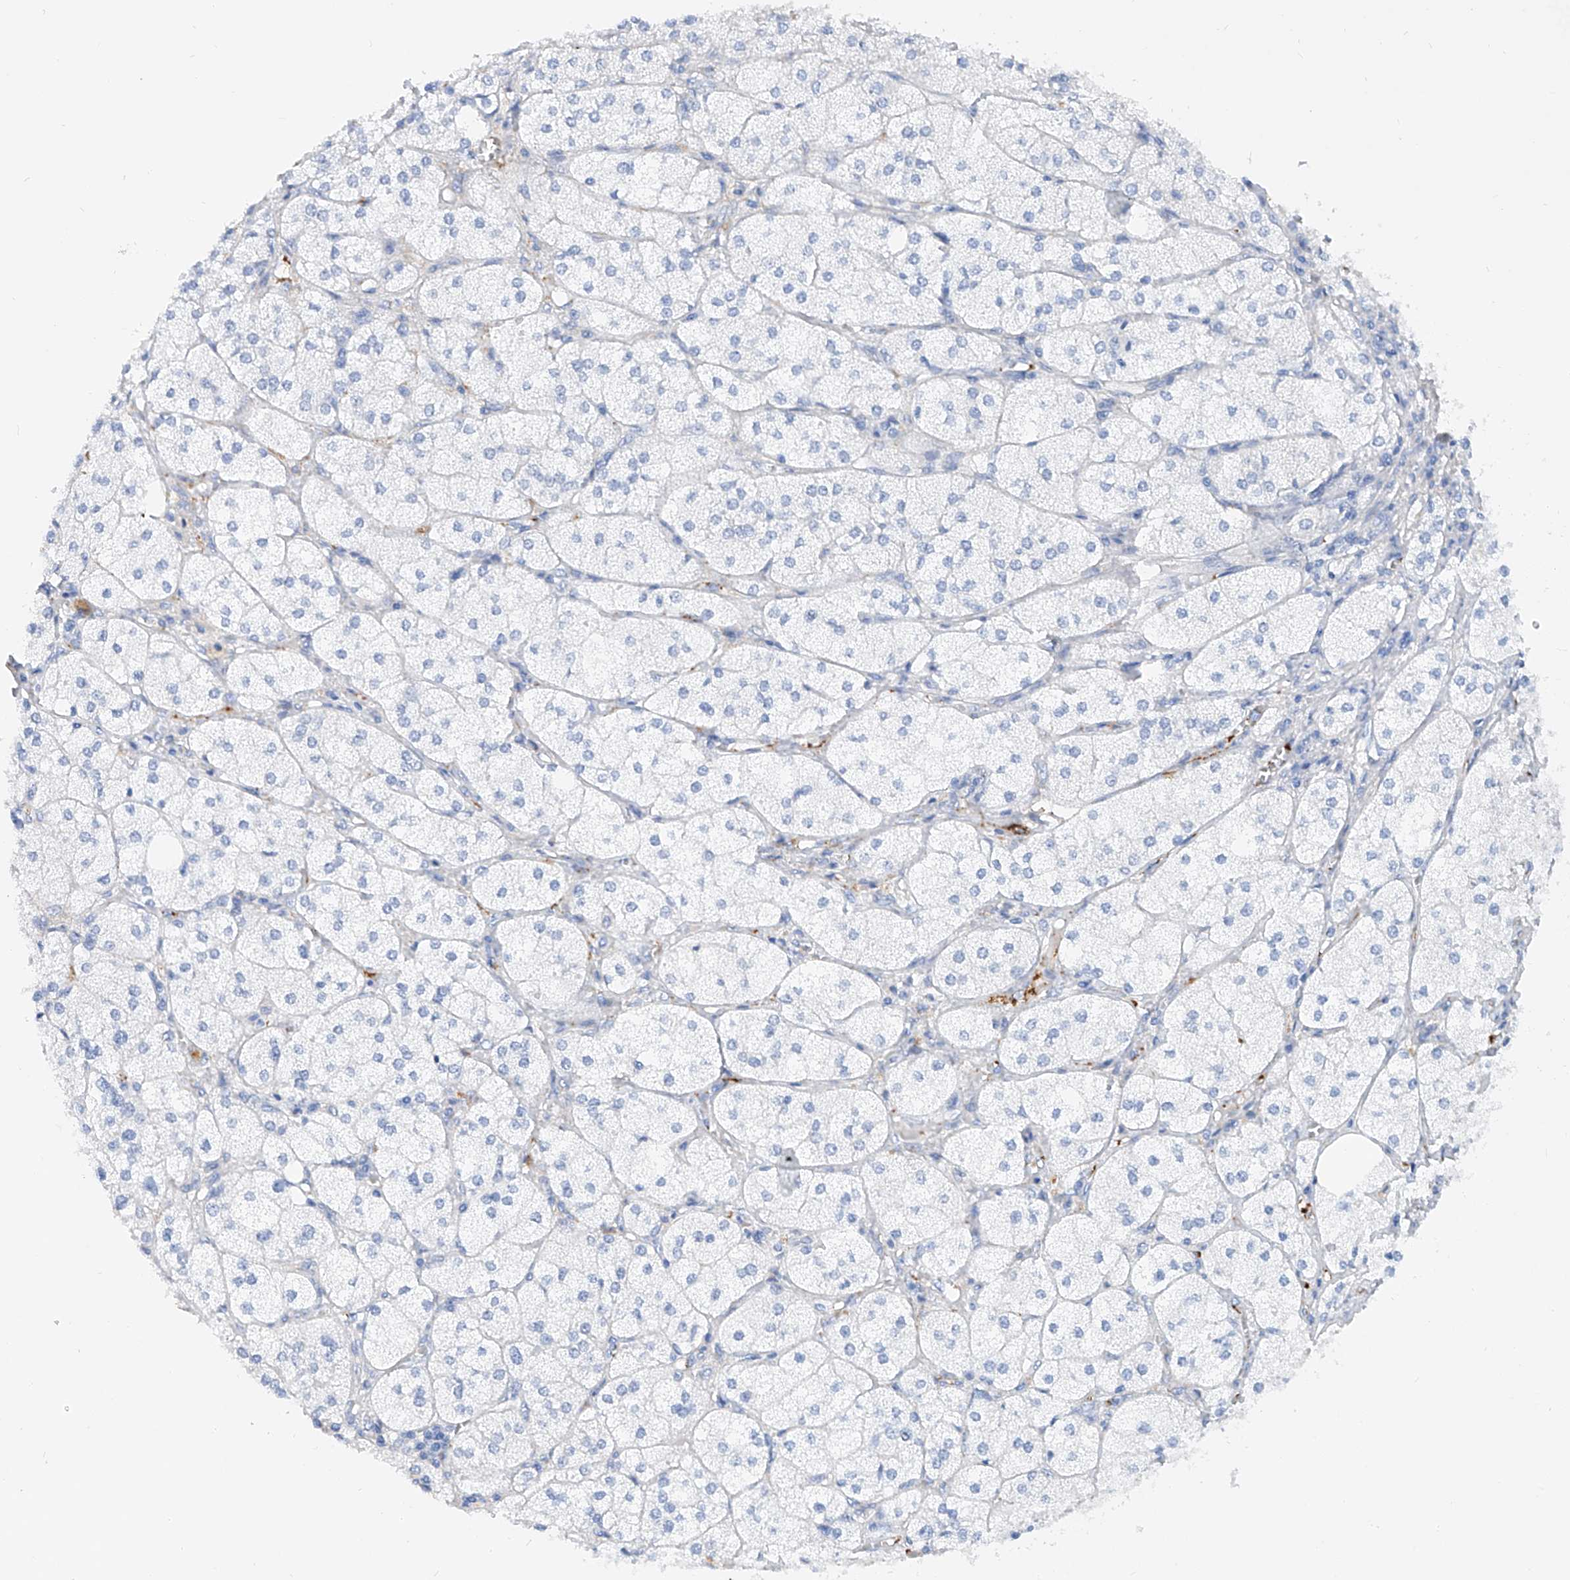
{"staining": {"intensity": "negative", "quantity": "none", "location": "none"}, "tissue": "adrenal gland", "cell_type": "Glandular cells", "image_type": "normal", "snomed": [{"axis": "morphology", "description": "Normal tissue, NOS"}, {"axis": "topography", "description": "Adrenal gland"}], "caption": "The photomicrograph reveals no staining of glandular cells in benign adrenal gland.", "gene": "TAS2R60", "patient": {"sex": "female", "age": 61}}